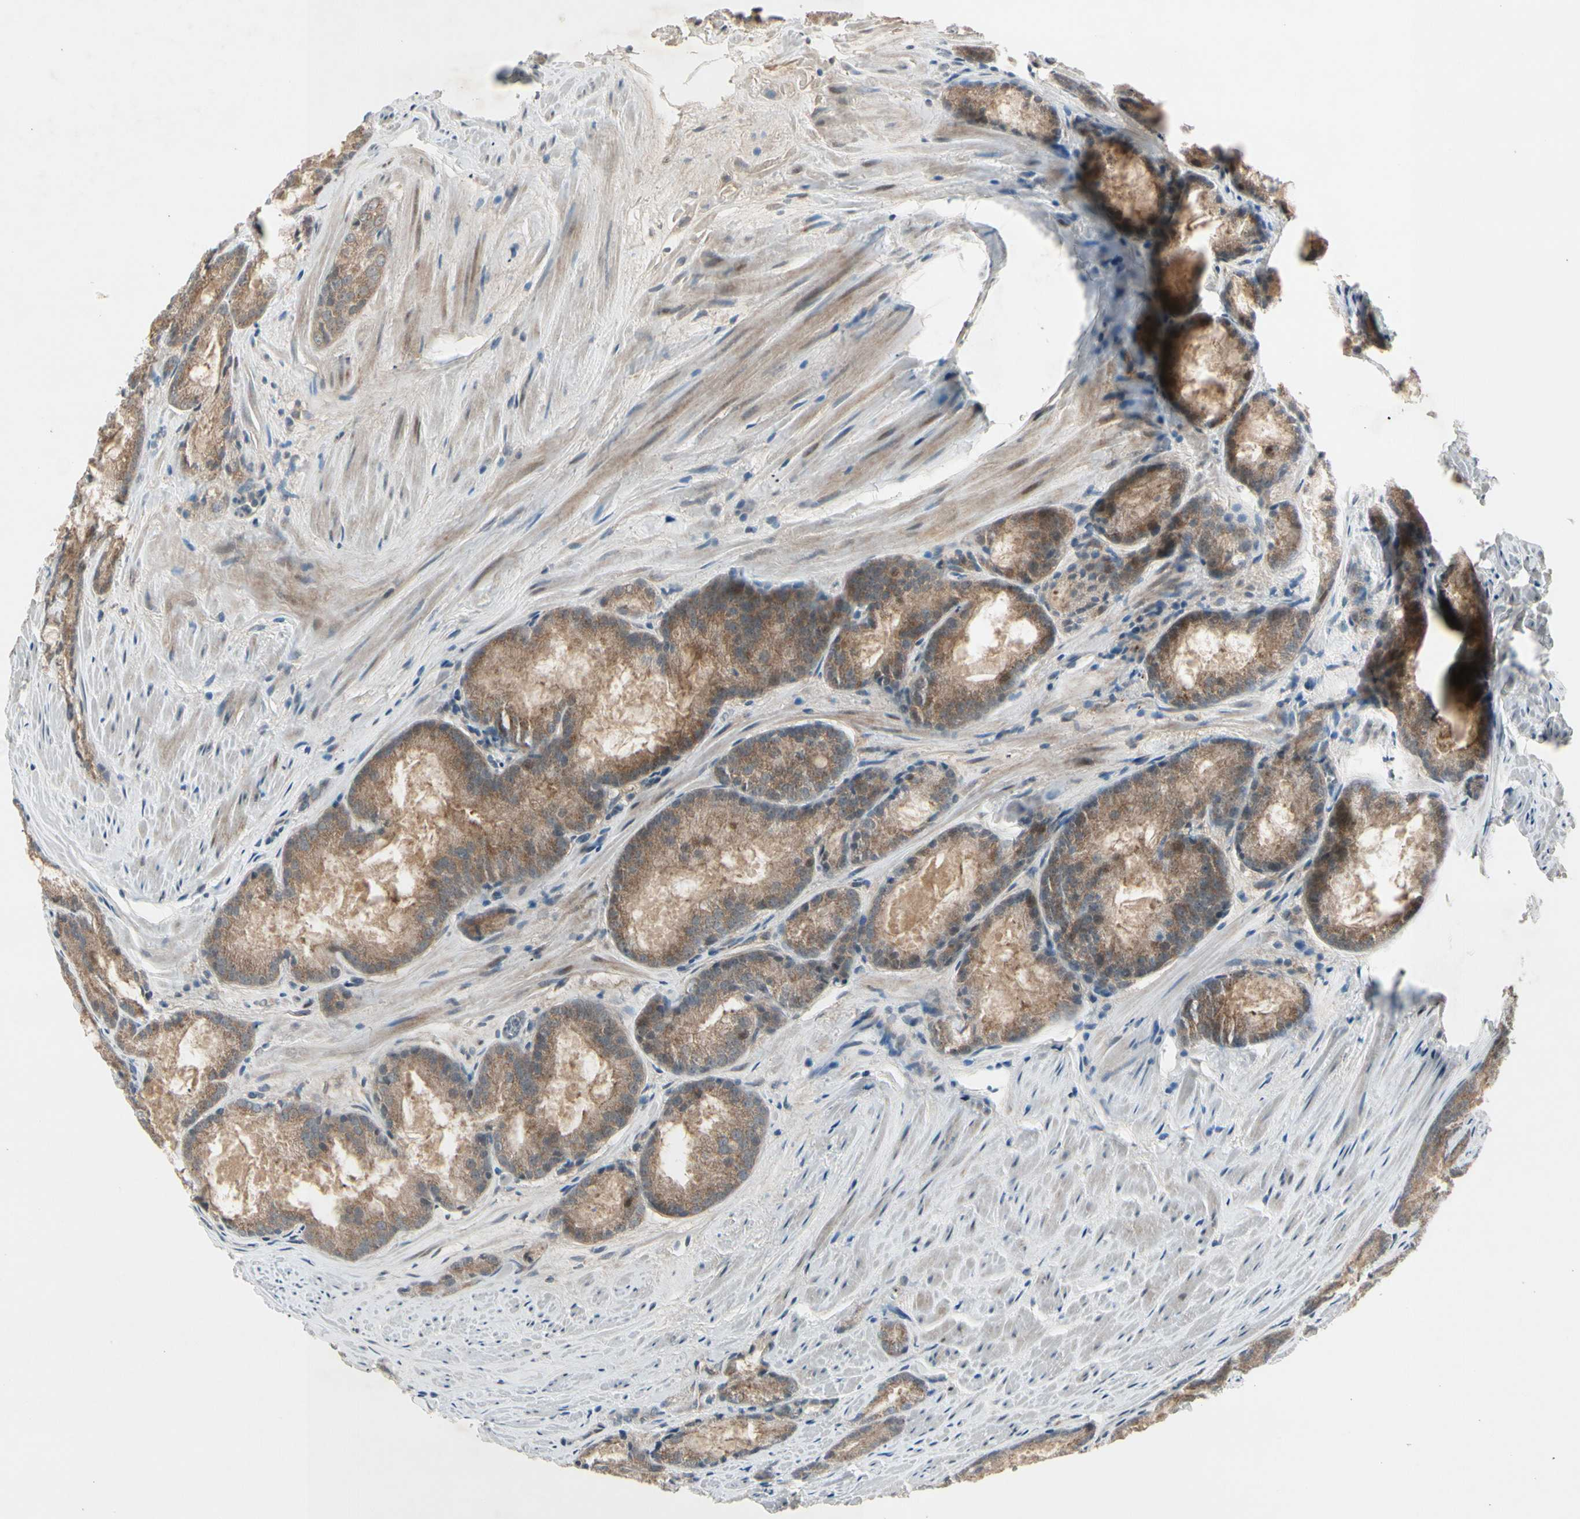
{"staining": {"intensity": "moderate", "quantity": ">75%", "location": "cytoplasmic/membranous"}, "tissue": "prostate cancer", "cell_type": "Tumor cells", "image_type": "cancer", "snomed": [{"axis": "morphology", "description": "Adenocarcinoma, Low grade"}, {"axis": "topography", "description": "Prostate"}], "caption": "Prostate cancer stained with immunohistochemistry (IHC) demonstrates moderate cytoplasmic/membranous staining in about >75% of tumor cells.", "gene": "FHDC1", "patient": {"sex": "male", "age": 64}}